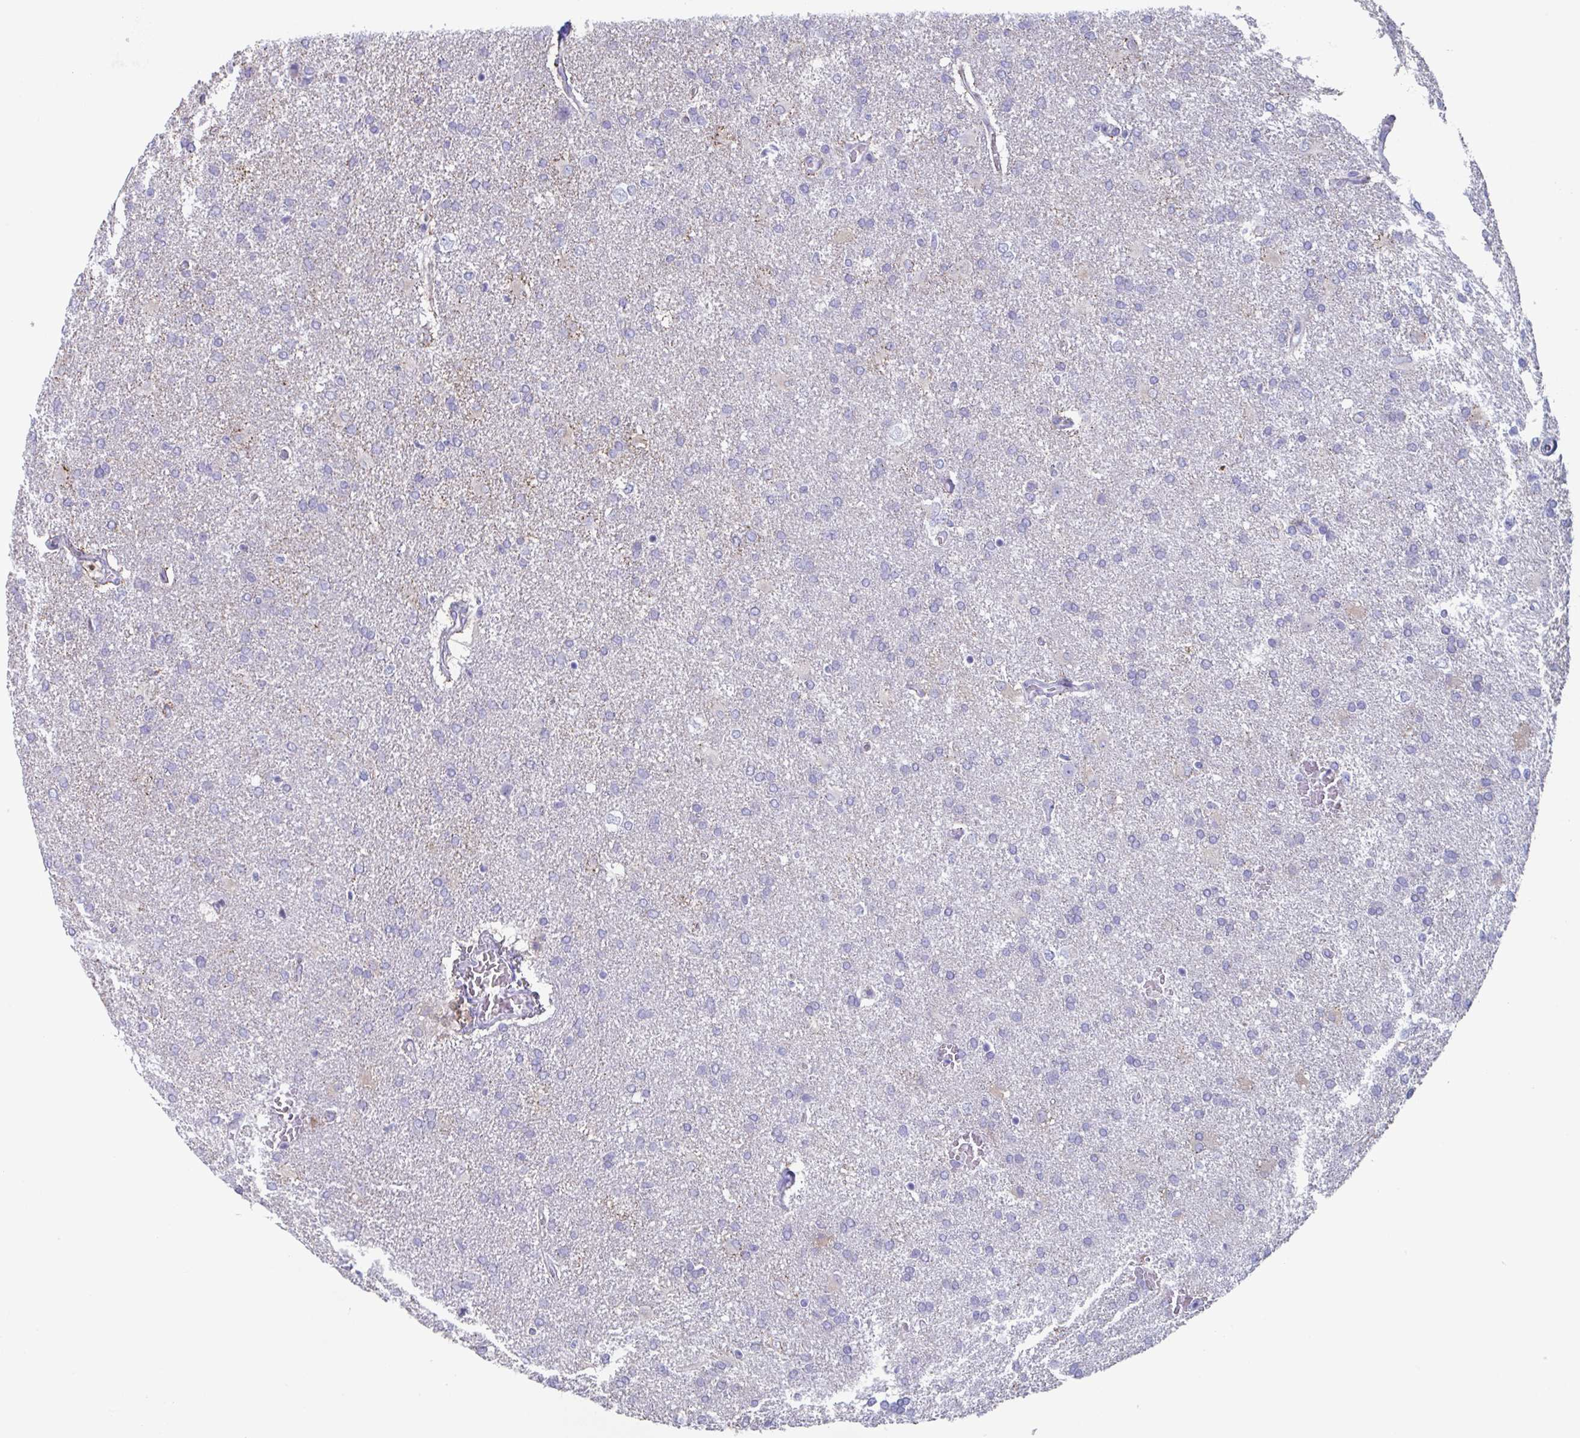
{"staining": {"intensity": "negative", "quantity": "none", "location": "none"}, "tissue": "glioma", "cell_type": "Tumor cells", "image_type": "cancer", "snomed": [{"axis": "morphology", "description": "Glioma, malignant, High grade"}, {"axis": "topography", "description": "Brain"}], "caption": "The image exhibits no significant staining in tumor cells of glioma.", "gene": "CYP4F11", "patient": {"sex": "male", "age": 68}}